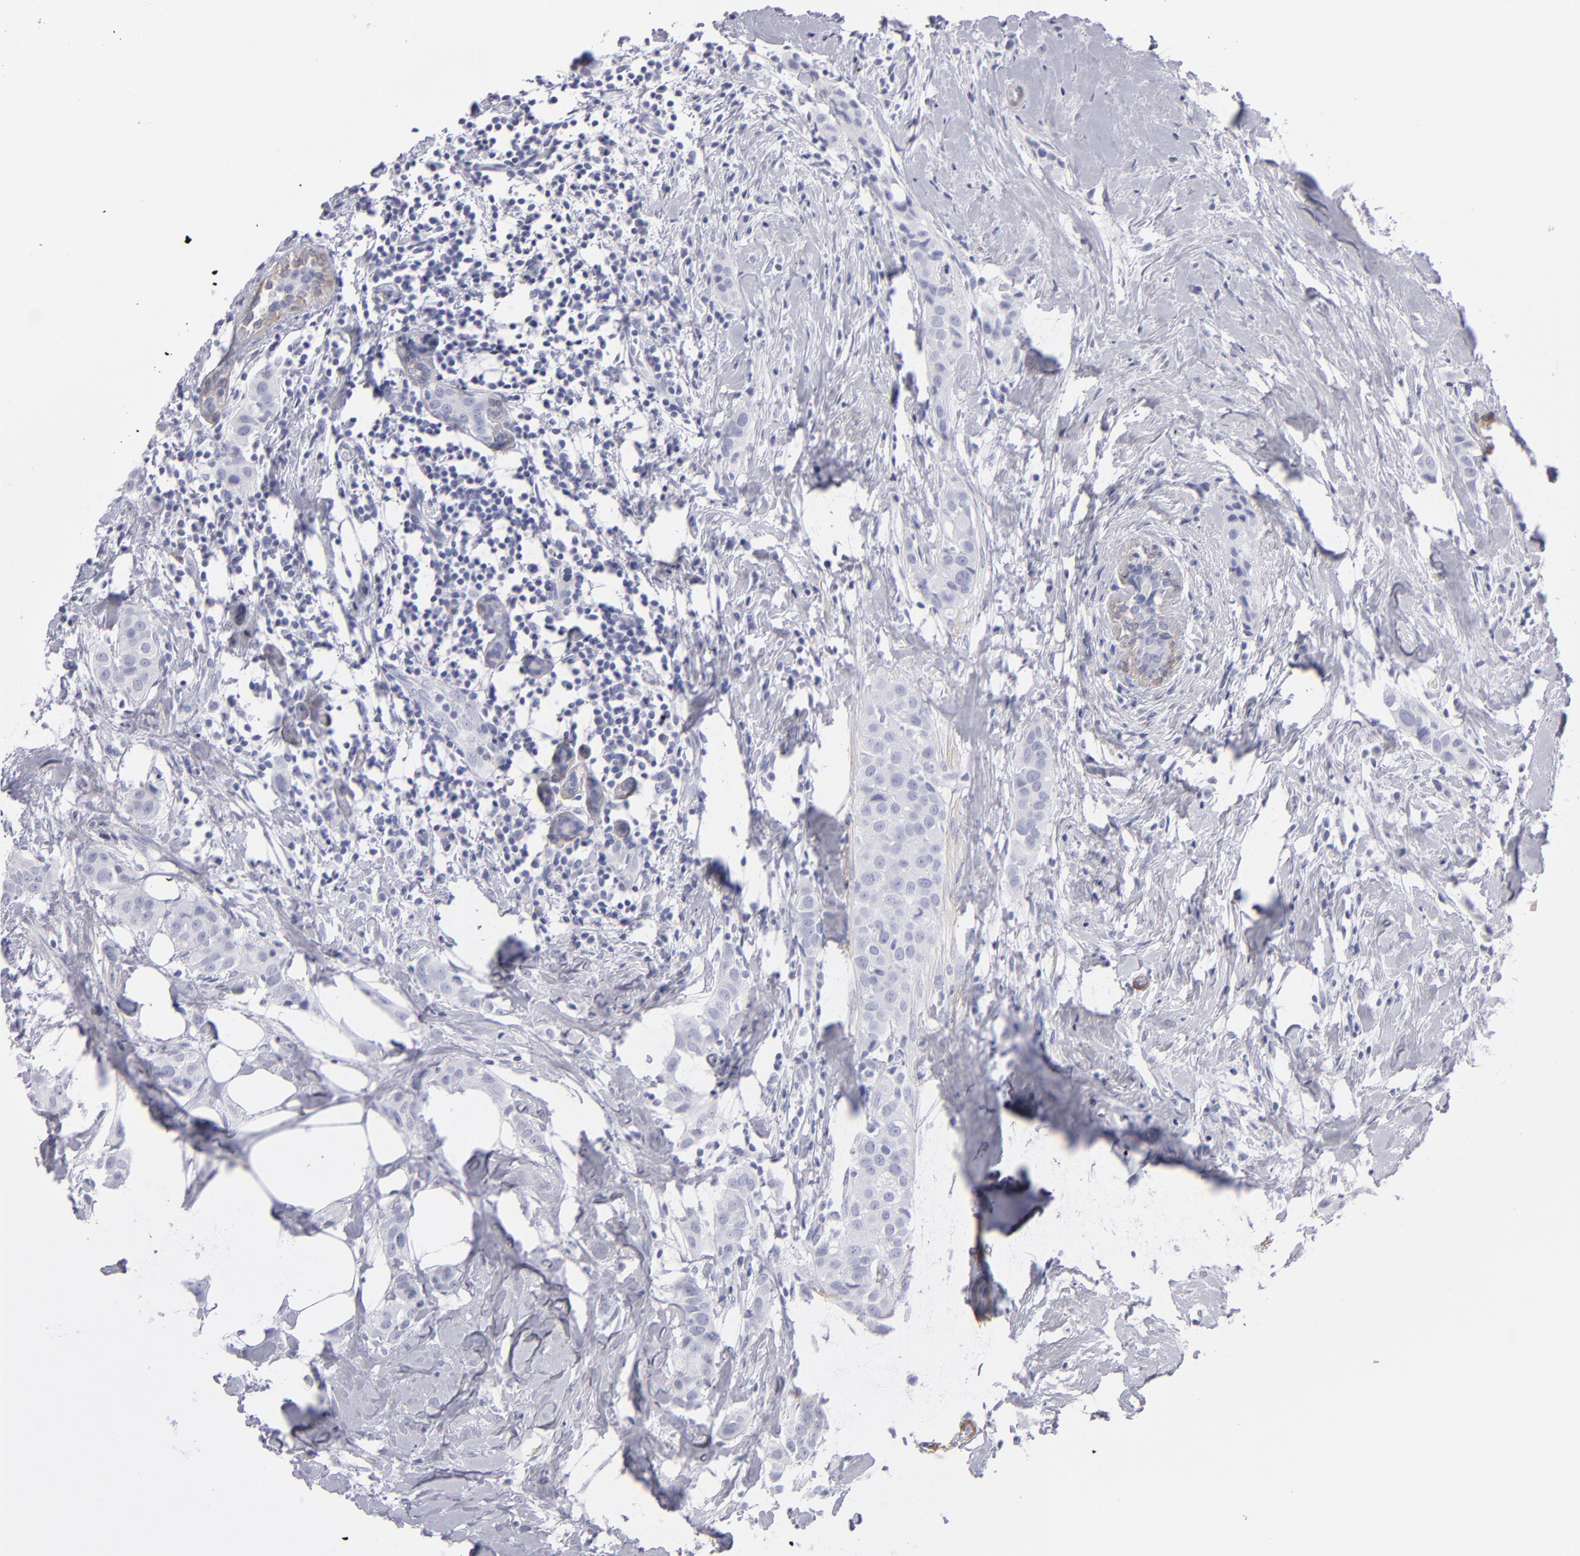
{"staining": {"intensity": "negative", "quantity": "none", "location": "none"}, "tissue": "breast cancer", "cell_type": "Tumor cells", "image_type": "cancer", "snomed": [{"axis": "morphology", "description": "Duct carcinoma"}, {"axis": "topography", "description": "Breast"}], "caption": "Immunohistochemistry of breast cancer (infiltrating ductal carcinoma) displays no positivity in tumor cells.", "gene": "MYH11", "patient": {"sex": "female", "age": 45}}